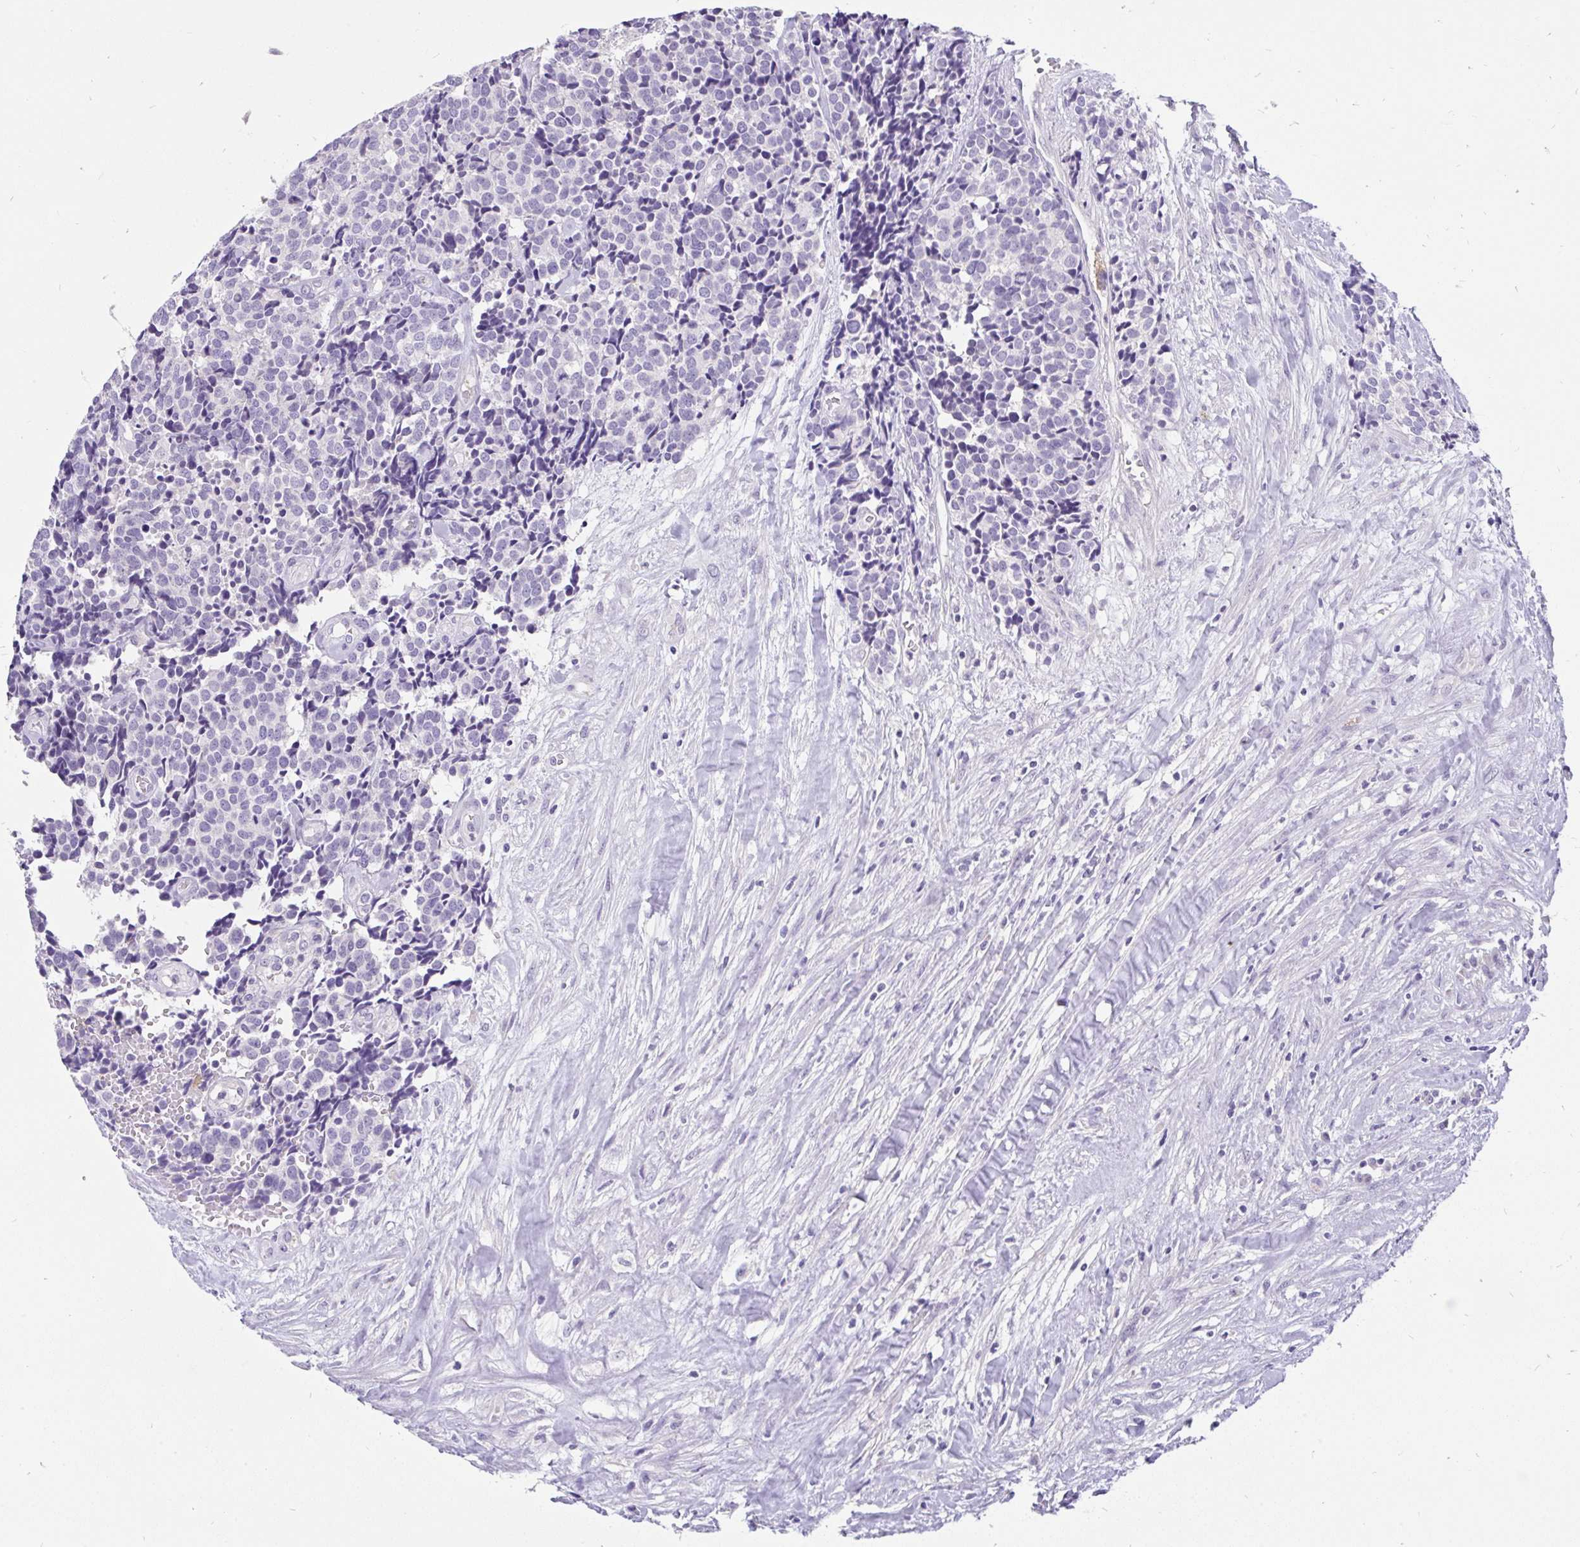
{"staining": {"intensity": "negative", "quantity": "none", "location": "none"}, "tissue": "carcinoid", "cell_type": "Tumor cells", "image_type": "cancer", "snomed": [{"axis": "morphology", "description": "Carcinoid, malignant, NOS"}, {"axis": "topography", "description": "Skin"}], "caption": "Image shows no significant protein positivity in tumor cells of carcinoid.", "gene": "INTS5", "patient": {"sex": "female", "age": 79}}